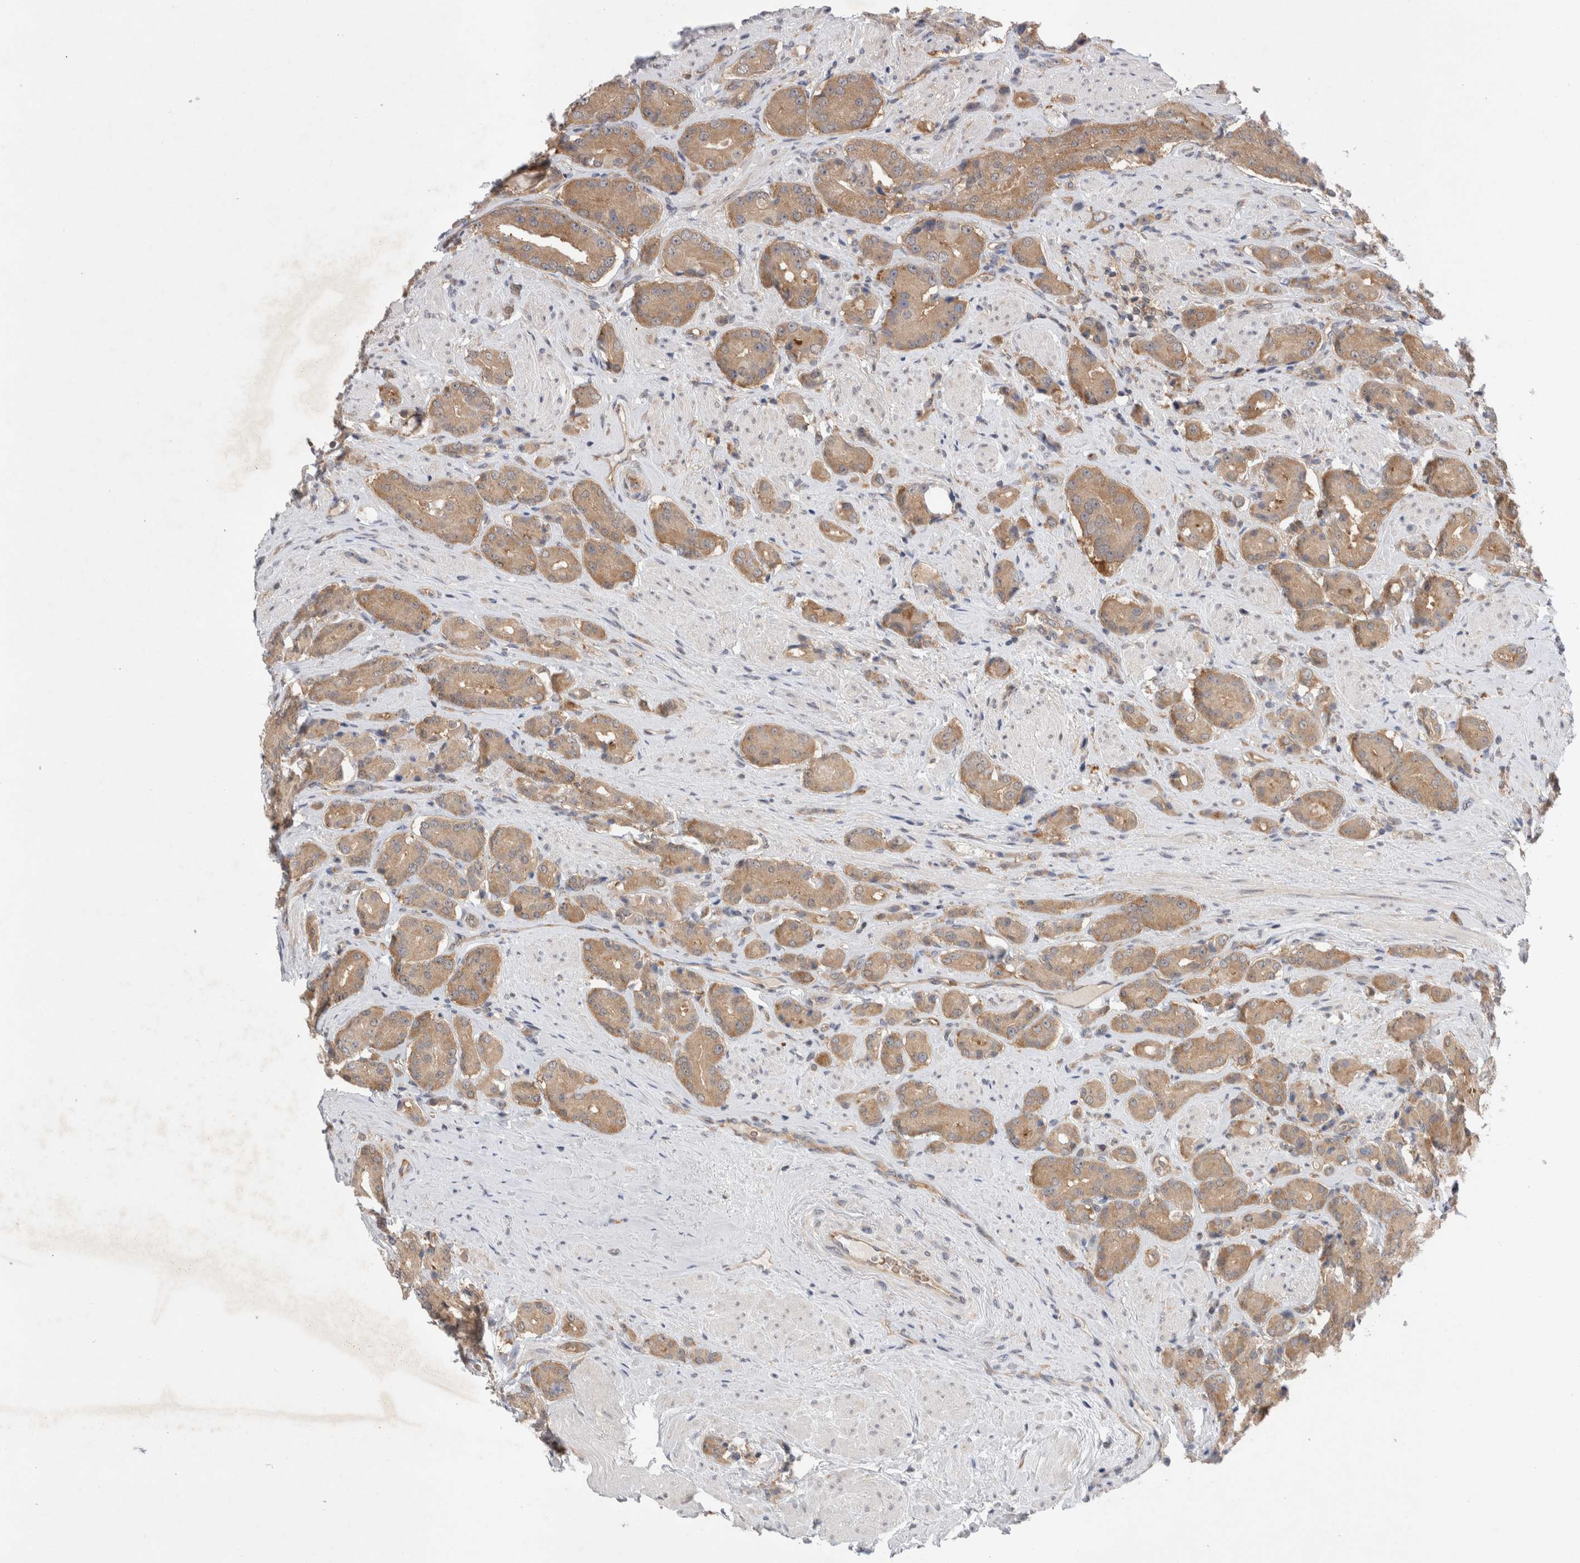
{"staining": {"intensity": "moderate", "quantity": ">75%", "location": "cytoplasmic/membranous"}, "tissue": "prostate cancer", "cell_type": "Tumor cells", "image_type": "cancer", "snomed": [{"axis": "morphology", "description": "Adenocarcinoma, High grade"}, {"axis": "topography", "description": "Prostate"}], "caption": "The image displays staining of prostate cancer, revealing moderate cytoplasmic/membranous protein positivity (brown color) within tumor cells.", "gene": "EIF3E", "patient": {"sex": "male", "age": 71}}